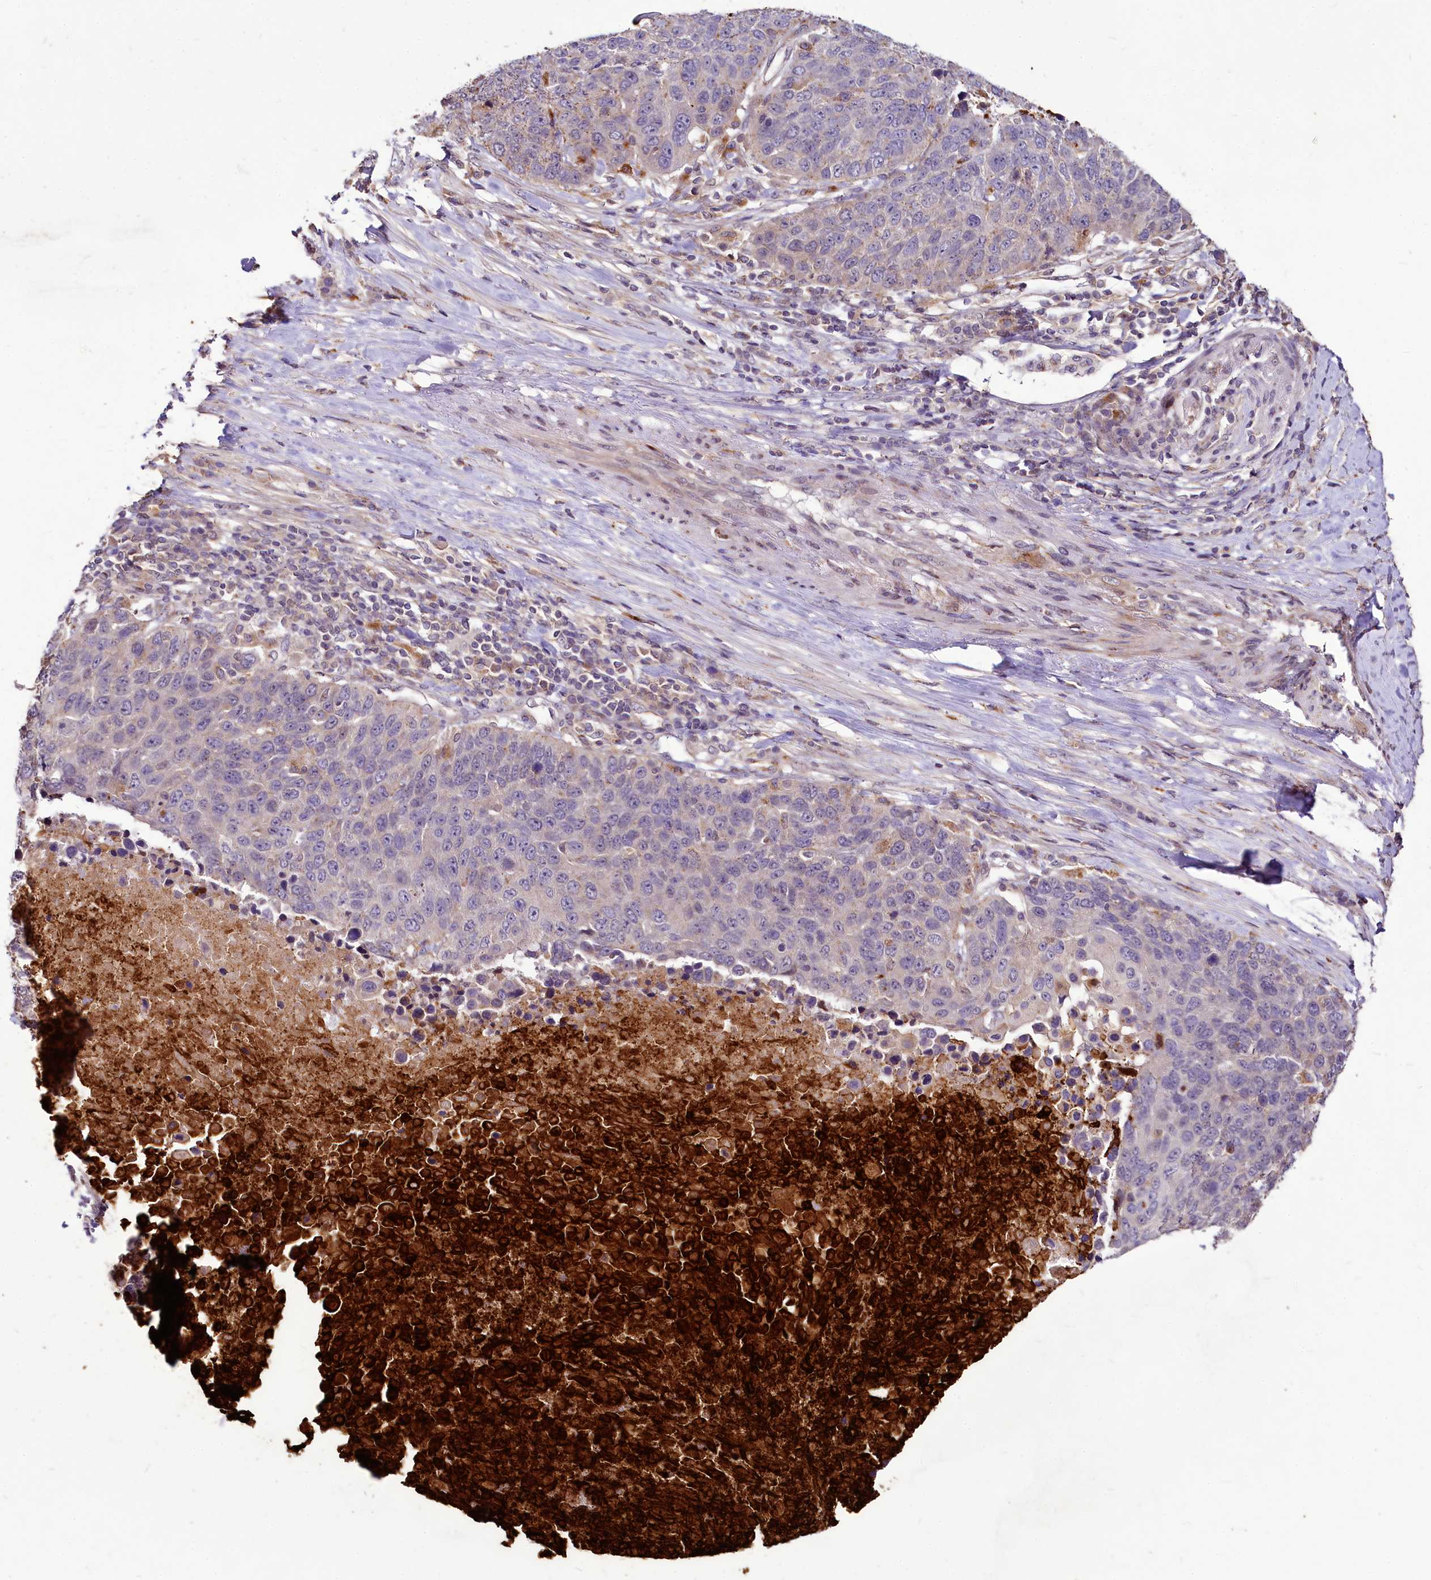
{"staining": {"intensity": "weak", "quantity": "<25%", "location": "cytoplasmic/membranous"}, "tissue": "lung cancer", "cell_type": "Tumor cells", "image_type": "cancer", "snomed": [{"axis": "morphology", "description": "Normal tissue, NOS"}, {"axis": "morphology", "description": "Squamous cell carcinoma, NOS"}, {"axis": "topography", "description": "Lymph node"}, {"axis": "topography", "description": "Lung"}], "caption": "High power microscopy photomicrograph of an IHC photomicrograph of lung cancer, revealing no significant expression in tumor cells. (Immunohistochemistry (ihc), brightfield microscopy, high magnification).", "gene": "C11orf86", "patient": {"sex": "male", "age": 66}}